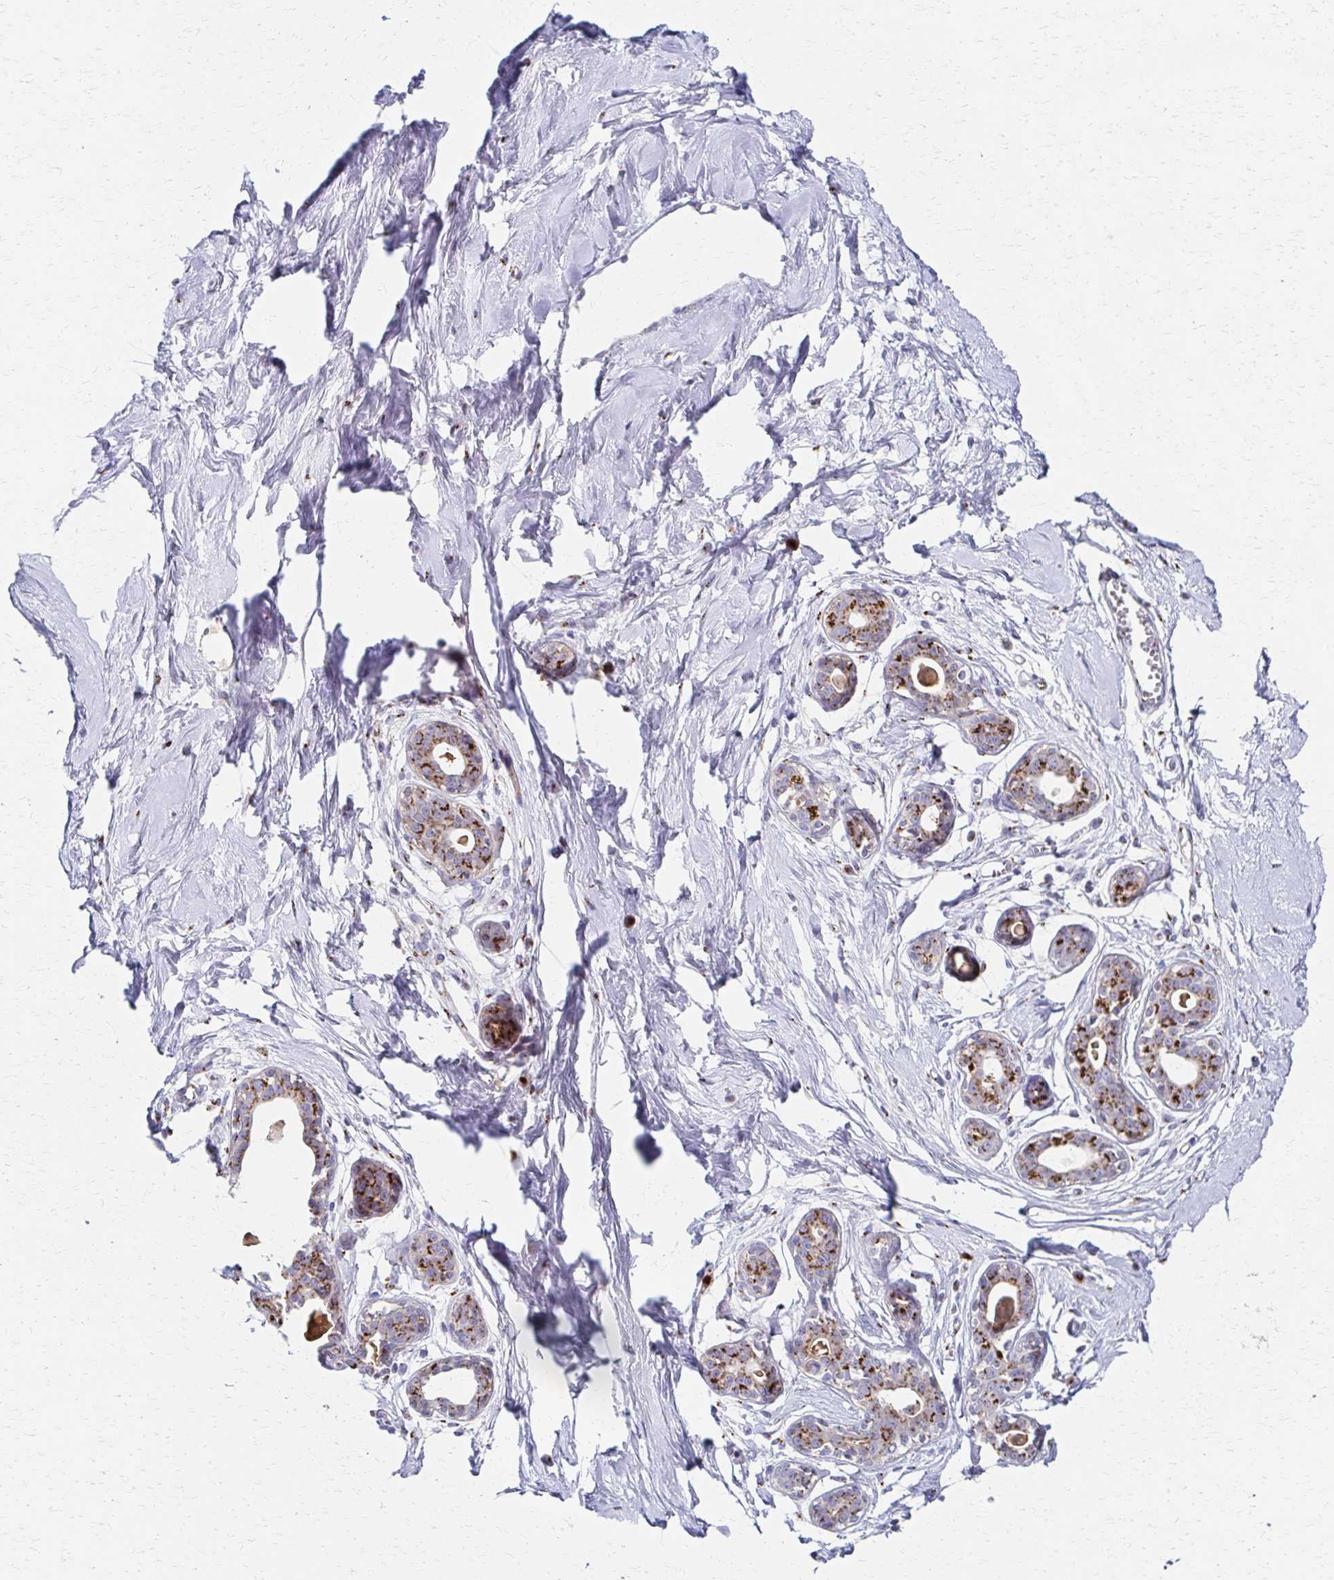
{"staining": {"intensity": "negative", "quantity": "none", "location": "none"}, "tissue": "breast", "cell_type": "Adipocytes", "image_type": "normal", "snomed": [{"axis": "morphology", "description": "Normal tissue, NOS"}, {"axis": "topography", "description": "Breast"}], "caption": "IHC of benign human breast displays no staining in adipocytes.", "gene": "ENSG00000254692", "patient": {"sex": "female", "age": 45}}